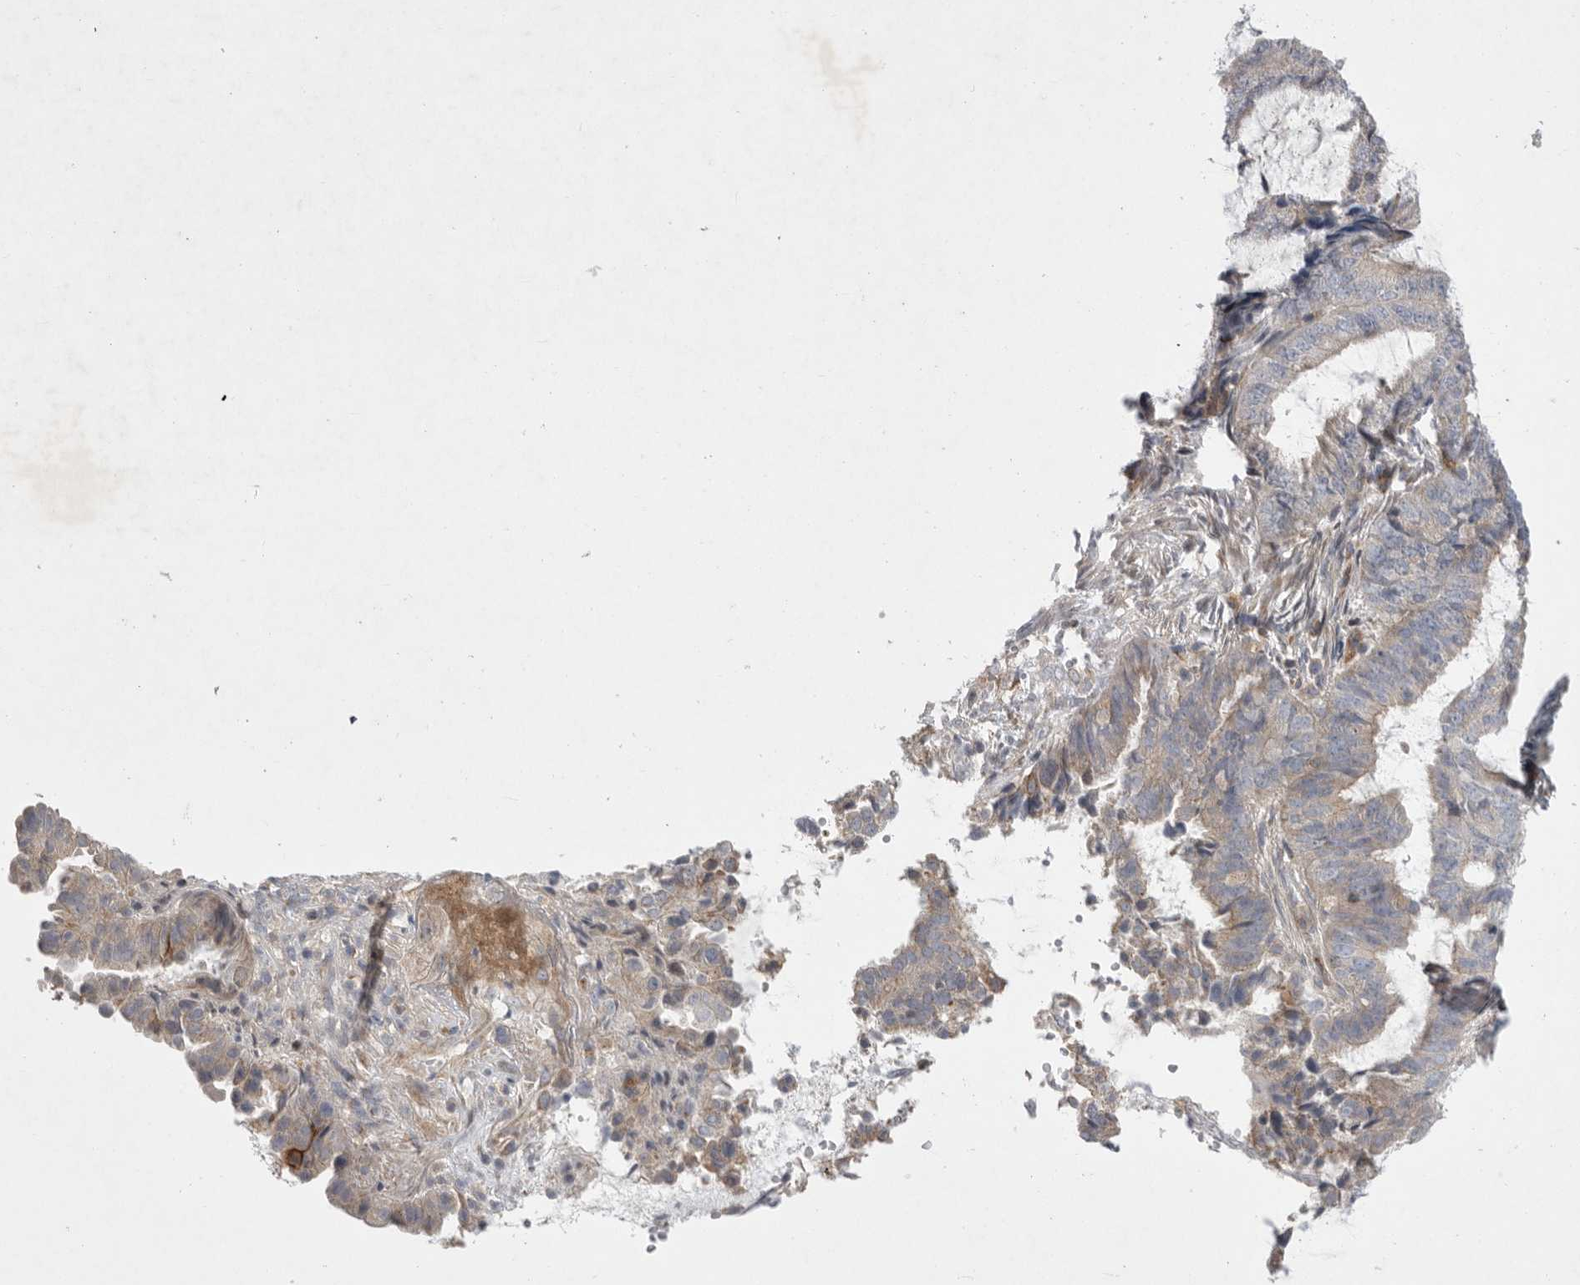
{"staining": {"intensity": "negative", "quantity": "none", "location": "none"}, "tissue": "endometrial cancer", "cell_type": "Tumor cells", "image_type": "cancer", "snomed": [{"axis": "morphology", "description": "Adenocarcinoma, NOS"}, {"axis": "topography", "description": "Endometrium"}], "caption": "An IHC micrograph of endometrial cancer (adenocarcinoma) is shown. There is no staining in tumor cells of endometrial cancer (adenocarcinoma). Brightfield microscopy of immunohistochemistry stained with DAB (brown) and hematoxylin (blue), captured at high magnification.", "gene": "MPZL1", "patient": {"sex": "female", "age": 49}}